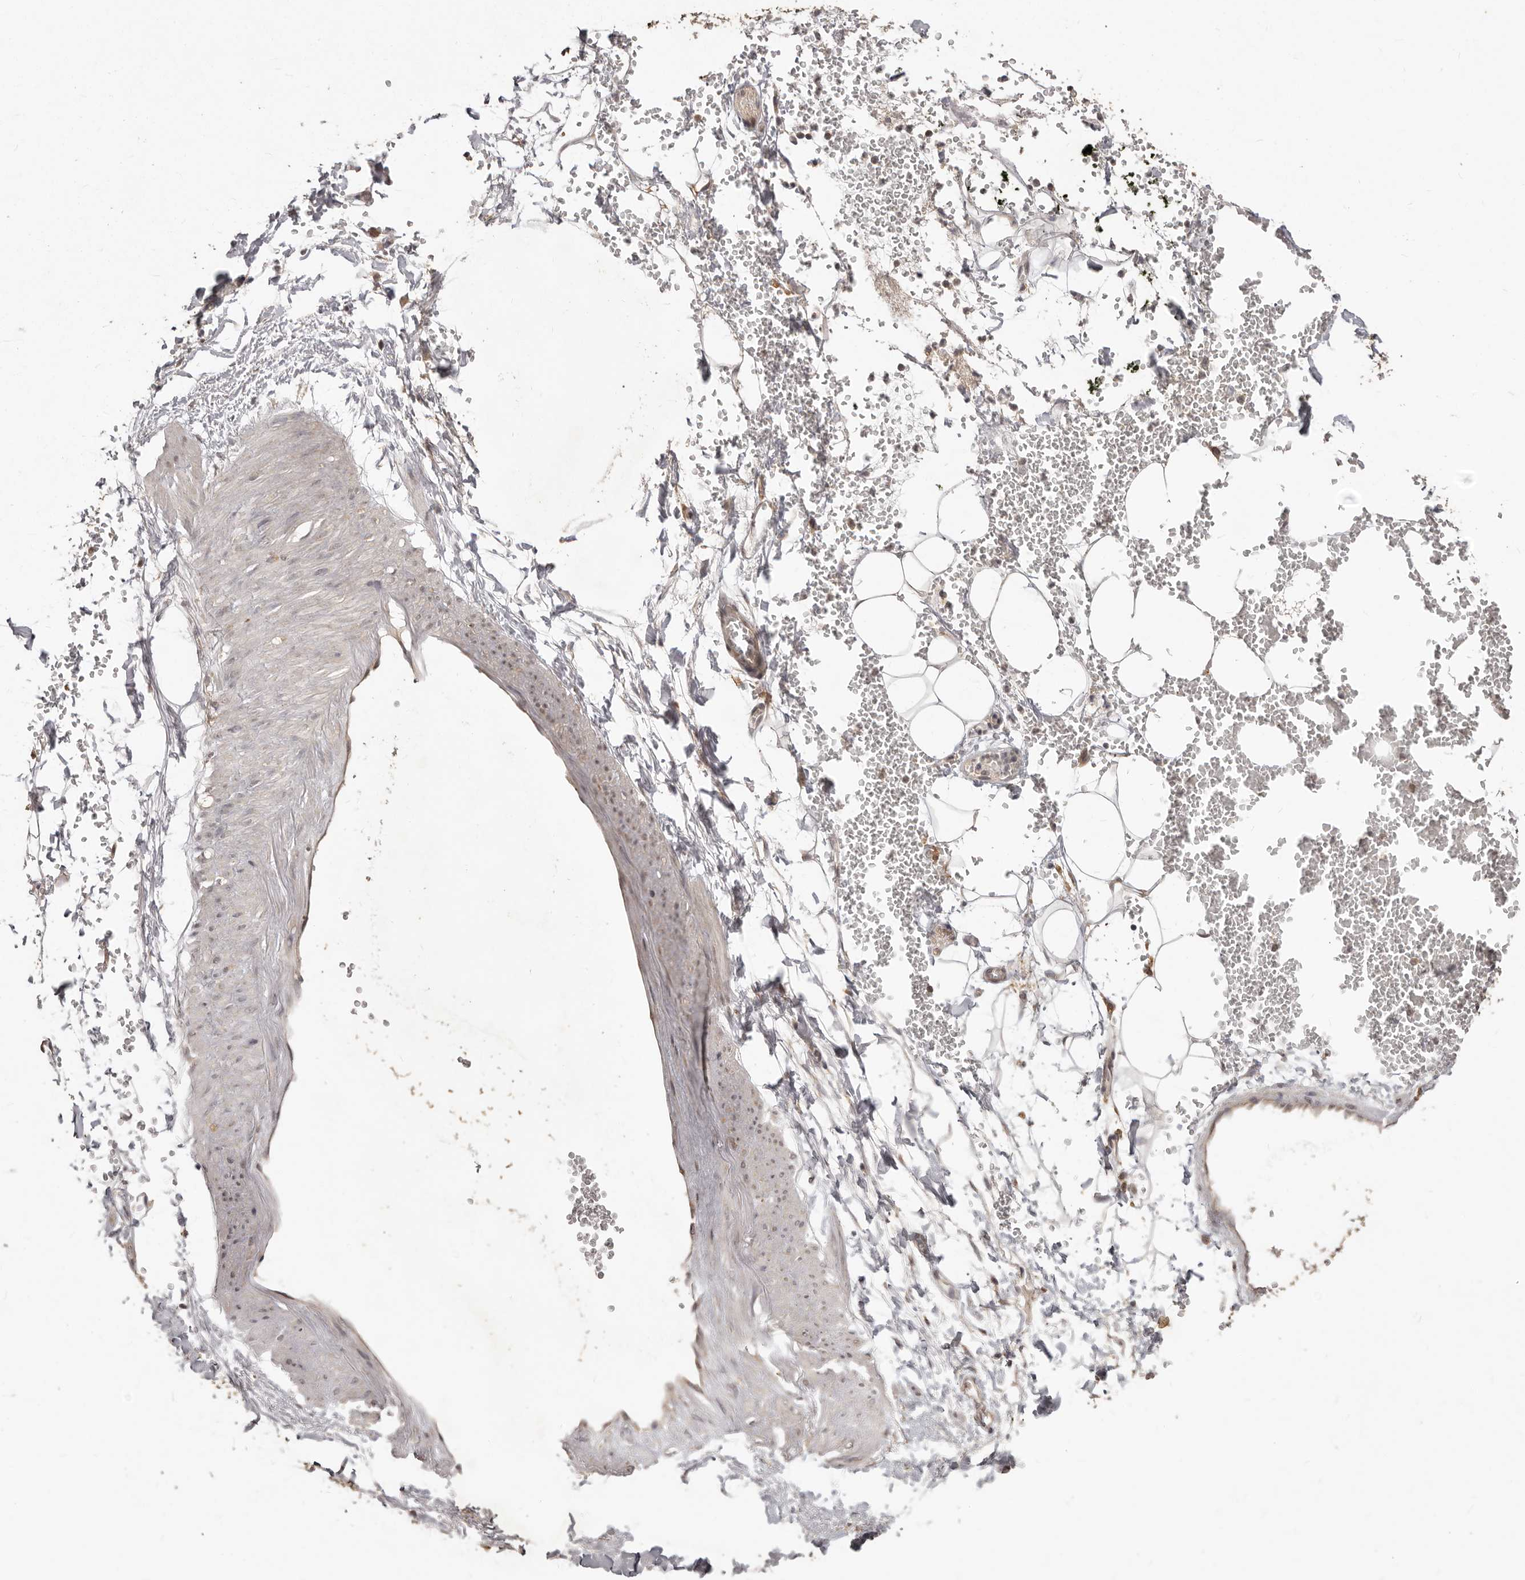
{"staining": {"intensity": "moderate", "quantity": ">75%", "location": "cytoplasmic/membranous"}, "tissue": "adipose tissue", "cell_type": "Adipocytes", "image_type": "normal", "snomed": [{"axis": "morphology", "description": "Normal tissue, NOS"}, {"axis": "morphology", "description": "Adenocarcinoma, NOS"}, {"axis": "topography", "description": "Pancreas"}, {"axis": "topography", "description": "Peripheral nerve tissue"}], "caption": "Adipose tissue stained with immunohistochemistry shows moderate cytoplasmic/membranous staining in approximately >75% of adipocytes. Using DAB (brown) and hematoxylin (blue) stains, captured at high magnification using brightfield microscopy.", "gene": "MTO1", "patient": {"sex": "male", "age": 59}}